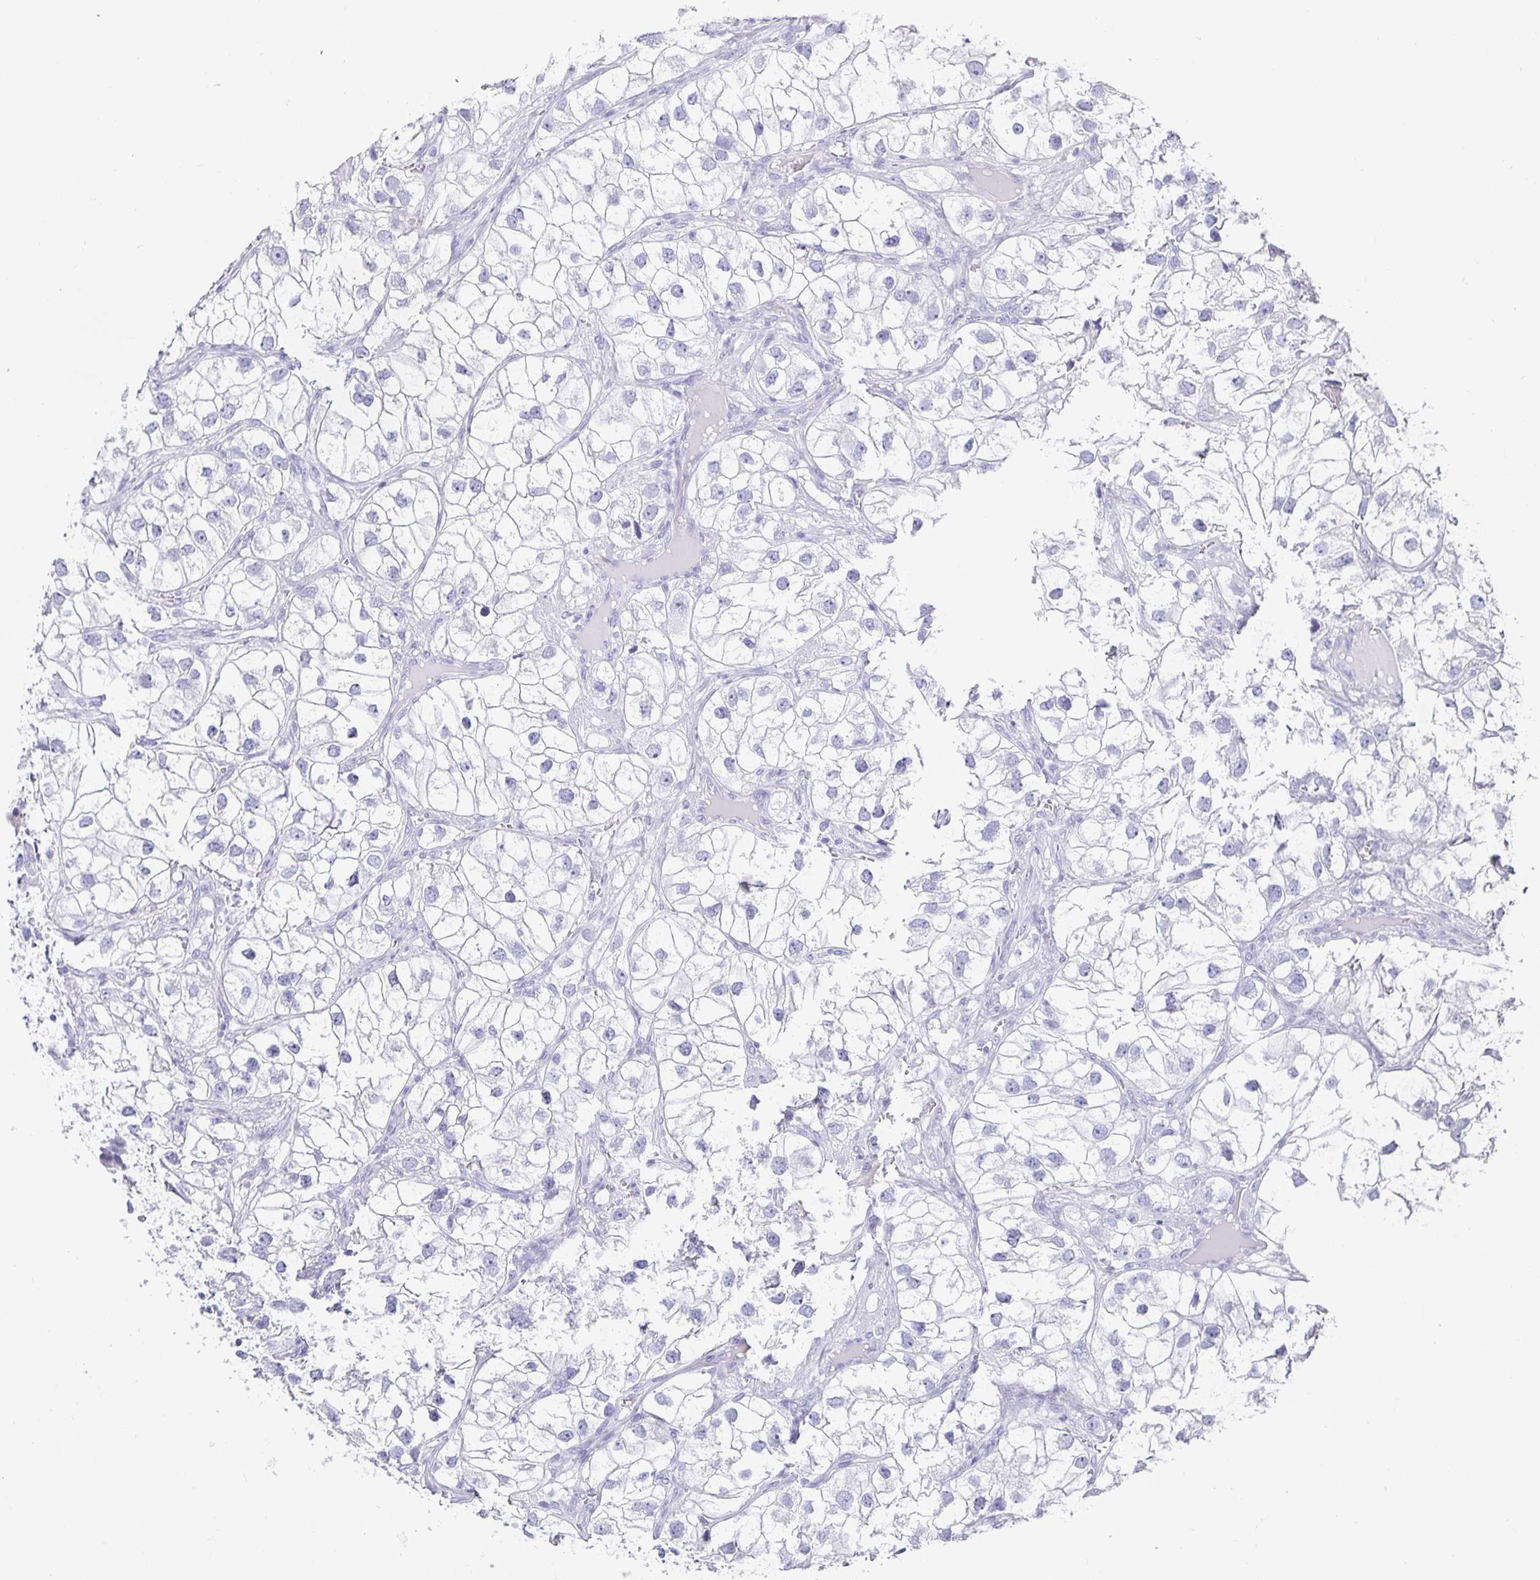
{"staining": {"intensity": "negative", "quantity": "none", "location": "none"}, "tissue": "renal cancer", "cell_type": "Tumor cells", "image_type": "cancer", "snomed": [{"axis": "morphology", "description": "Adenocarcinoma, NOS"}, {"axis": "topography", "description": "Kidney"}], "caption": "Immunohistochemical staining of adenocarcinoma (renal) exhibits no significant staining in tumor cells.", "gene": "CHGA", "patient": {"sex": "male", "age": 59}}